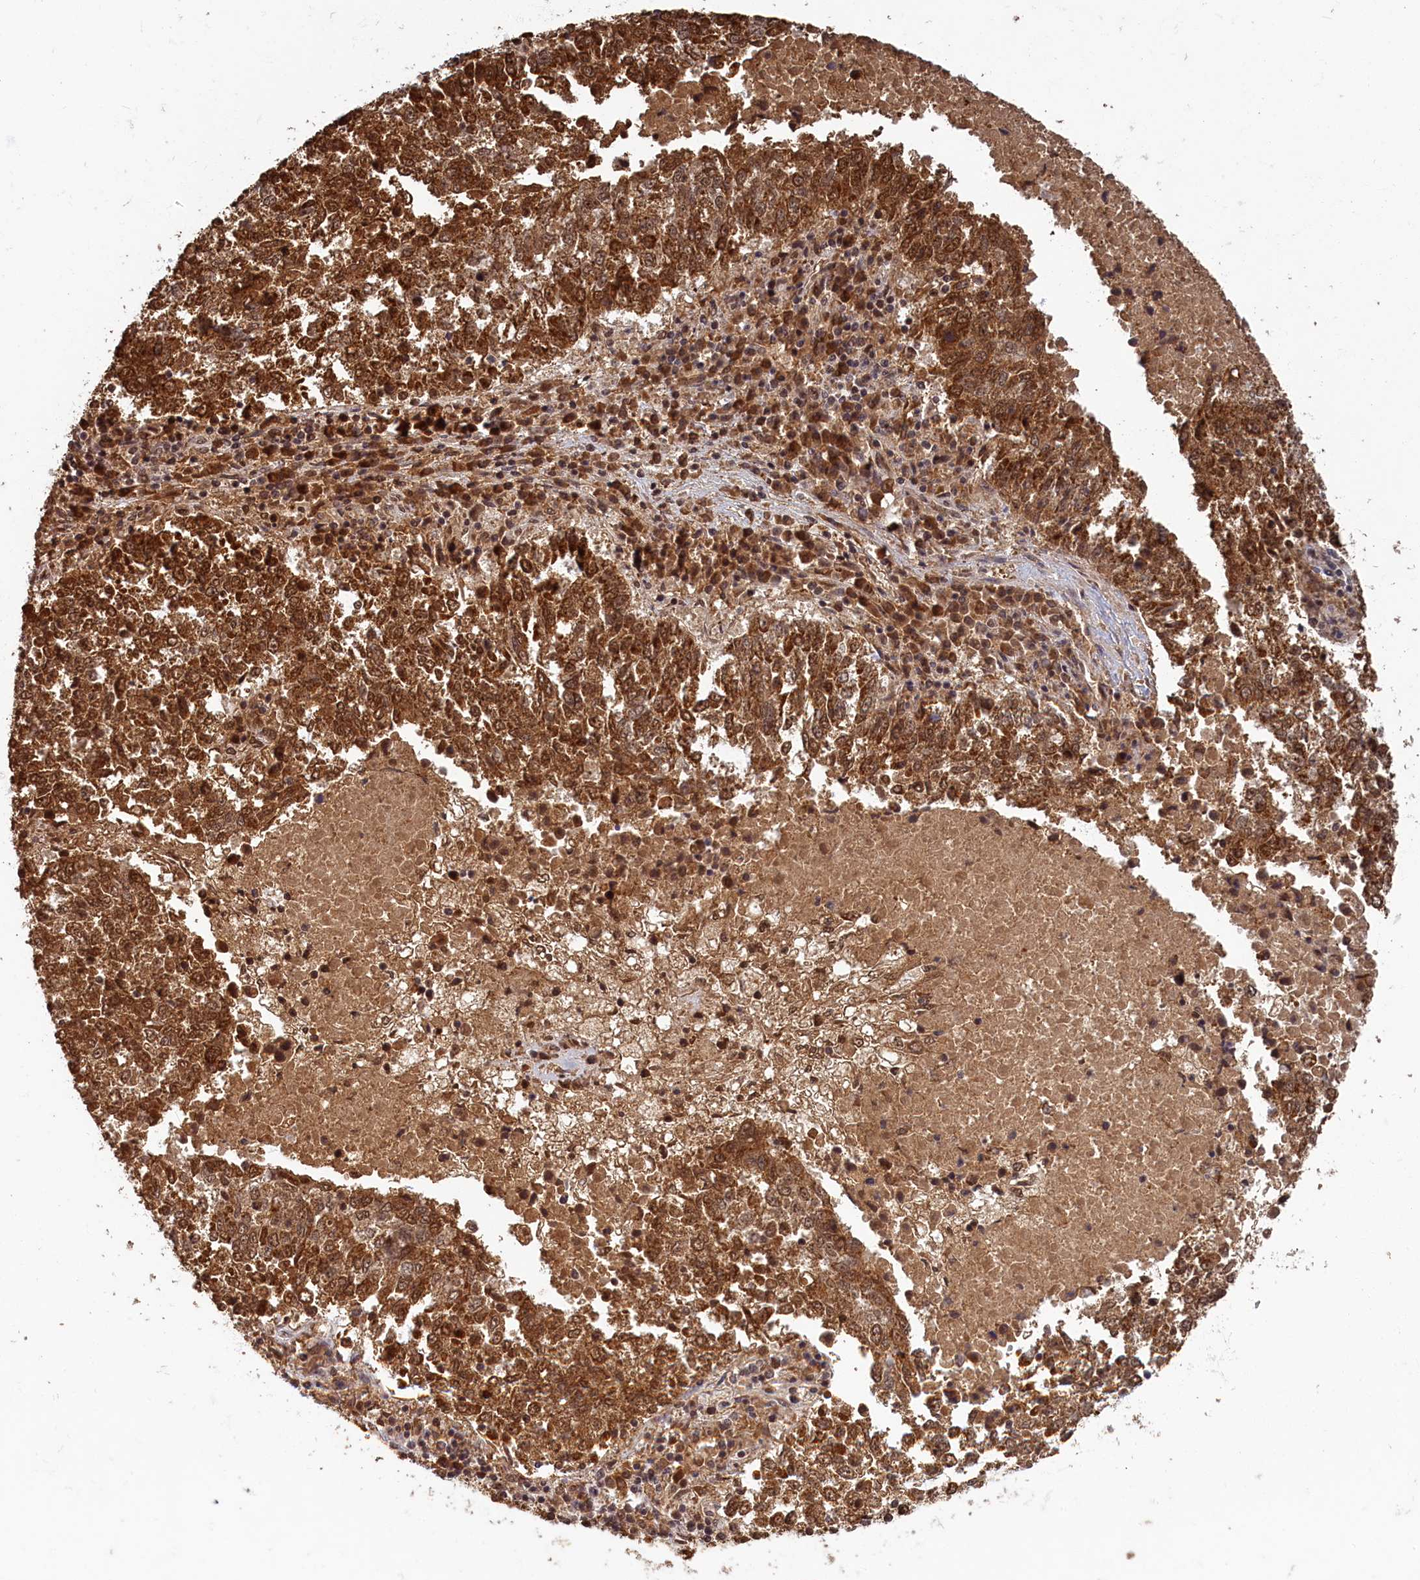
{"staining": {"intensity": "strong", "quantity": ">75%", "location": "cytoplasmic/membranous"}, "tissue": "lung cancer", "cell_type": "Tumor cells", "image_type": "cancer", "snomed": [{"axis": "morphology", "description": "Squamous cell carcinoma, NOS"}, {"axis": "topography", "description": "Lung"}], "caption": "Immunohistochemical staining of human squamous cell carcinoma (lung) demonstrates high levels of strong cytoplasmic/membranous protein expression in approximately >75% of tumor cells. The staining was performed using DAB, with brown indicating positive protein expression. Nuclei are stained blue with hematoxylin.", "gene": "BRCA1", "patient": {"sex": "male", "age": 73}}